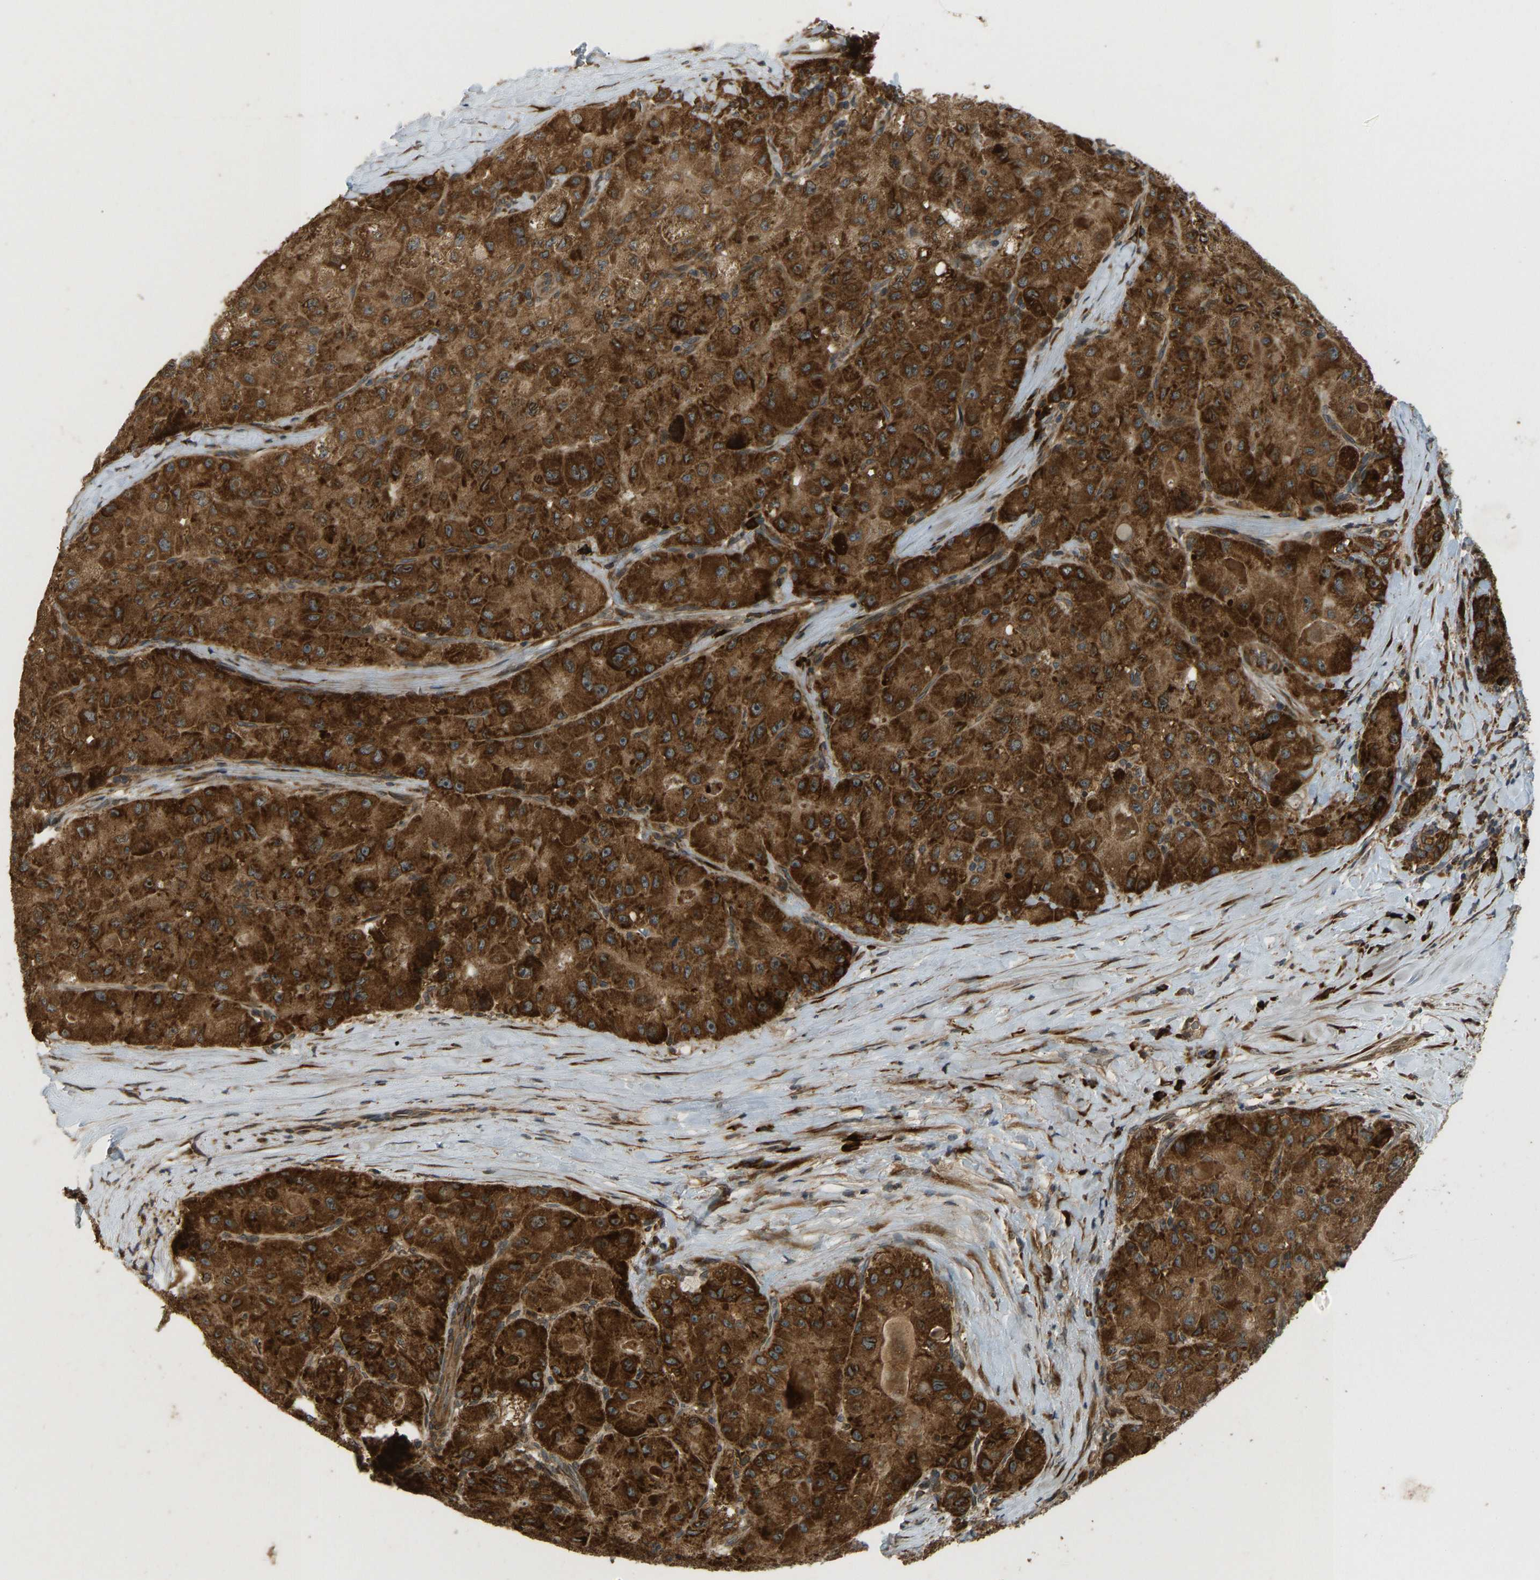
{"staining": {"intensity": "strong", "quantity": ">75%", "location": "cytoplasmic/membranous"}, "tissue": "liver cancer", "cell_type": "Tumor cells", "image_type": "cancer", "snomed": [{"axis": "morphology", "description": "Carcinoma, Hepatocellular, NOS"}, {"axis": "topography", "description": "Liver"}], "caption": "A brown stain shows strong cytoplasmic/membranous expression of a protein in human liver cancer (hepatocellular carcinoma) tumor cells.", "gene": "RPN2", "patient": {"sex": "male", "age": 80}}